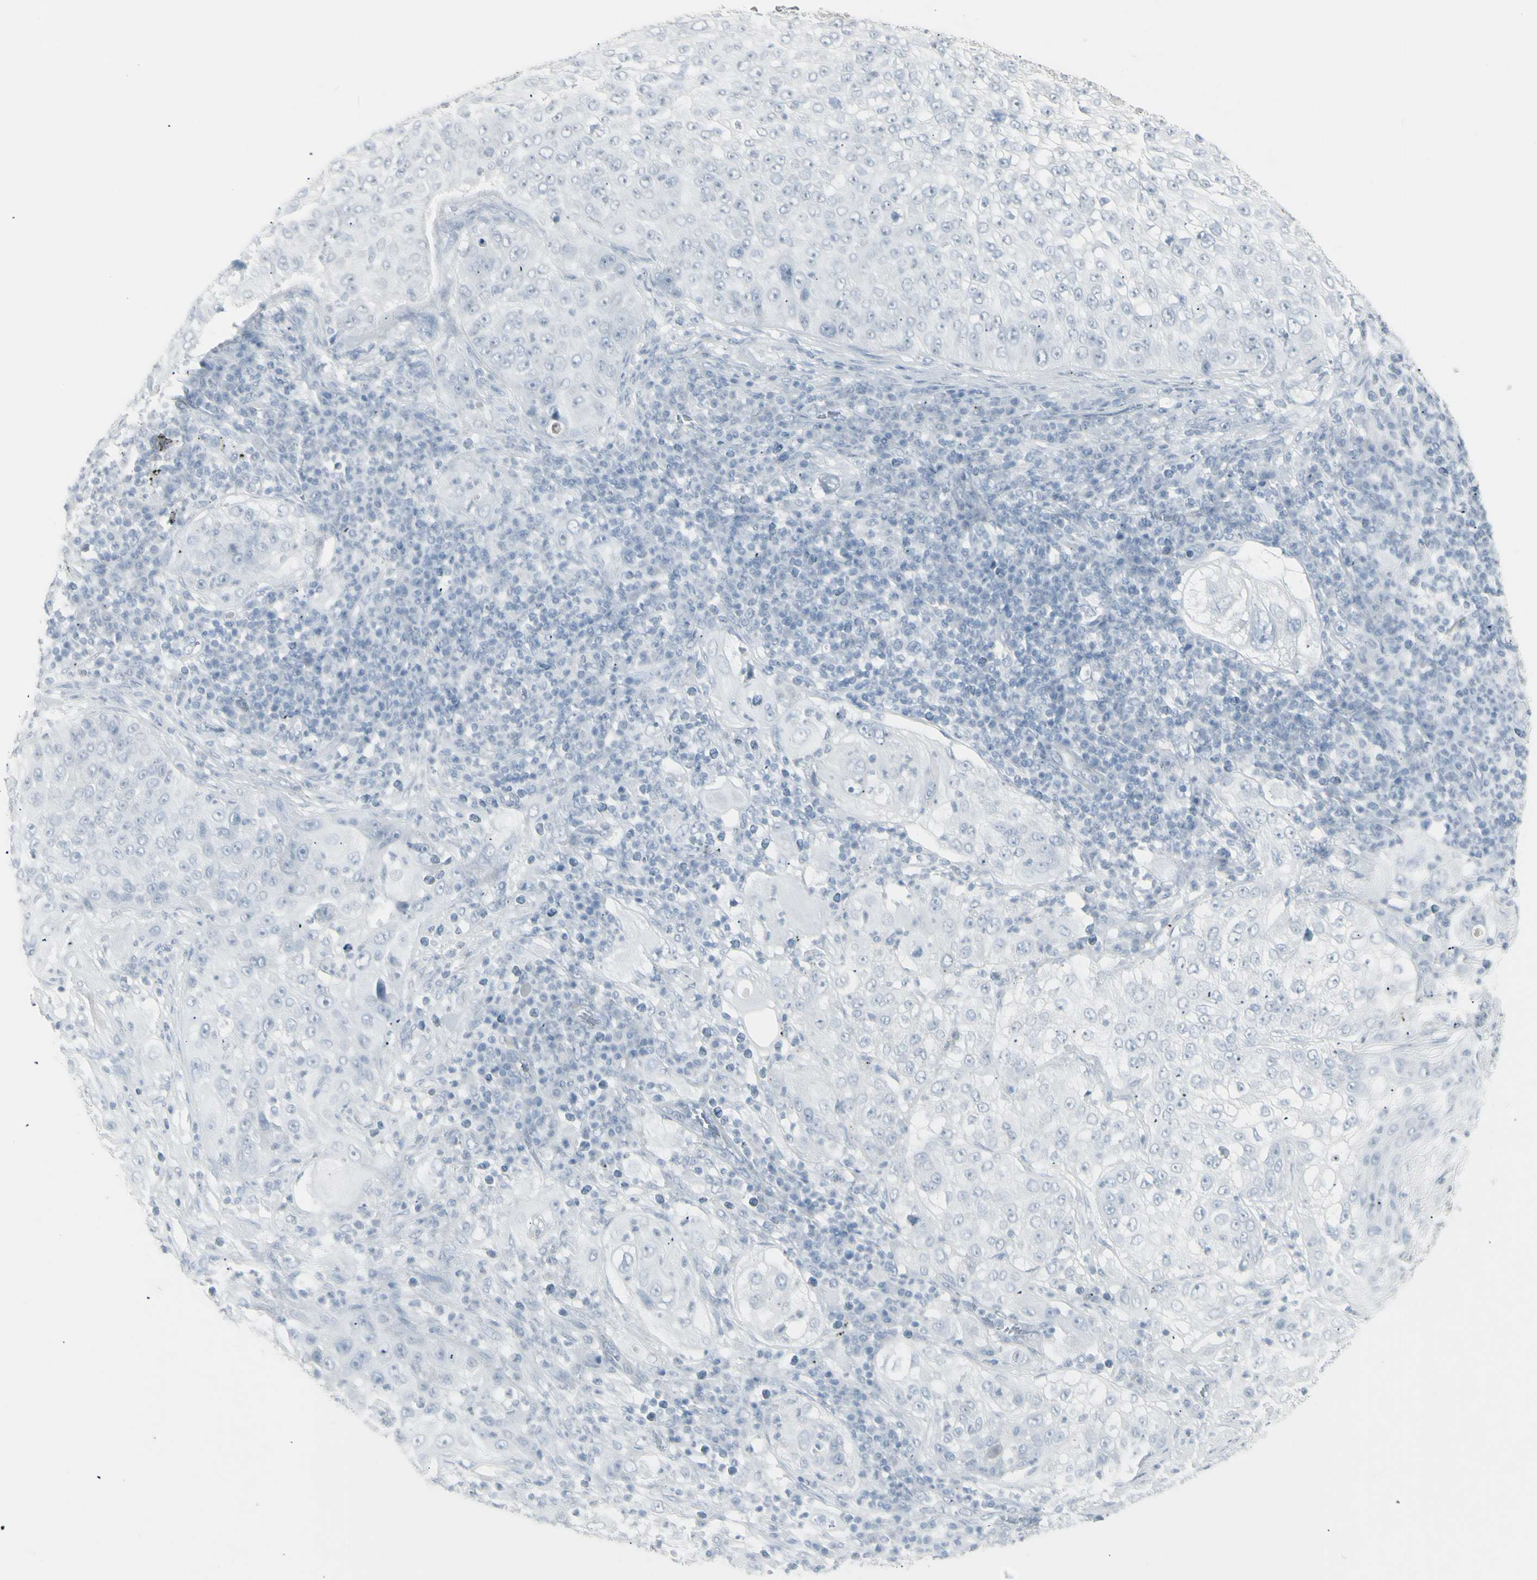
{"staining": {"intensity": "negative", "quantity": "none", "location": "none"}, "tissue": "lung cancer", "cell_type": "Tumor cells", "image_type": "cancer", "snomed": [{"axis": "morphology", "description": "Inflammation, NOS"}, {"axis": "morphology", "description": "Squamous cell carcinoma, NOS"}, {"axis": "topography", "description": "Lymph node"}, {"axis": "topography", "description": "Soft tissue"}, {"axis": "topography", "description": "Lung"}], "caption": "There is no significant expression in tumor cells of lung cancer.", "gene": "YBX2", "patient": {"sex": "male", "age": 66}}